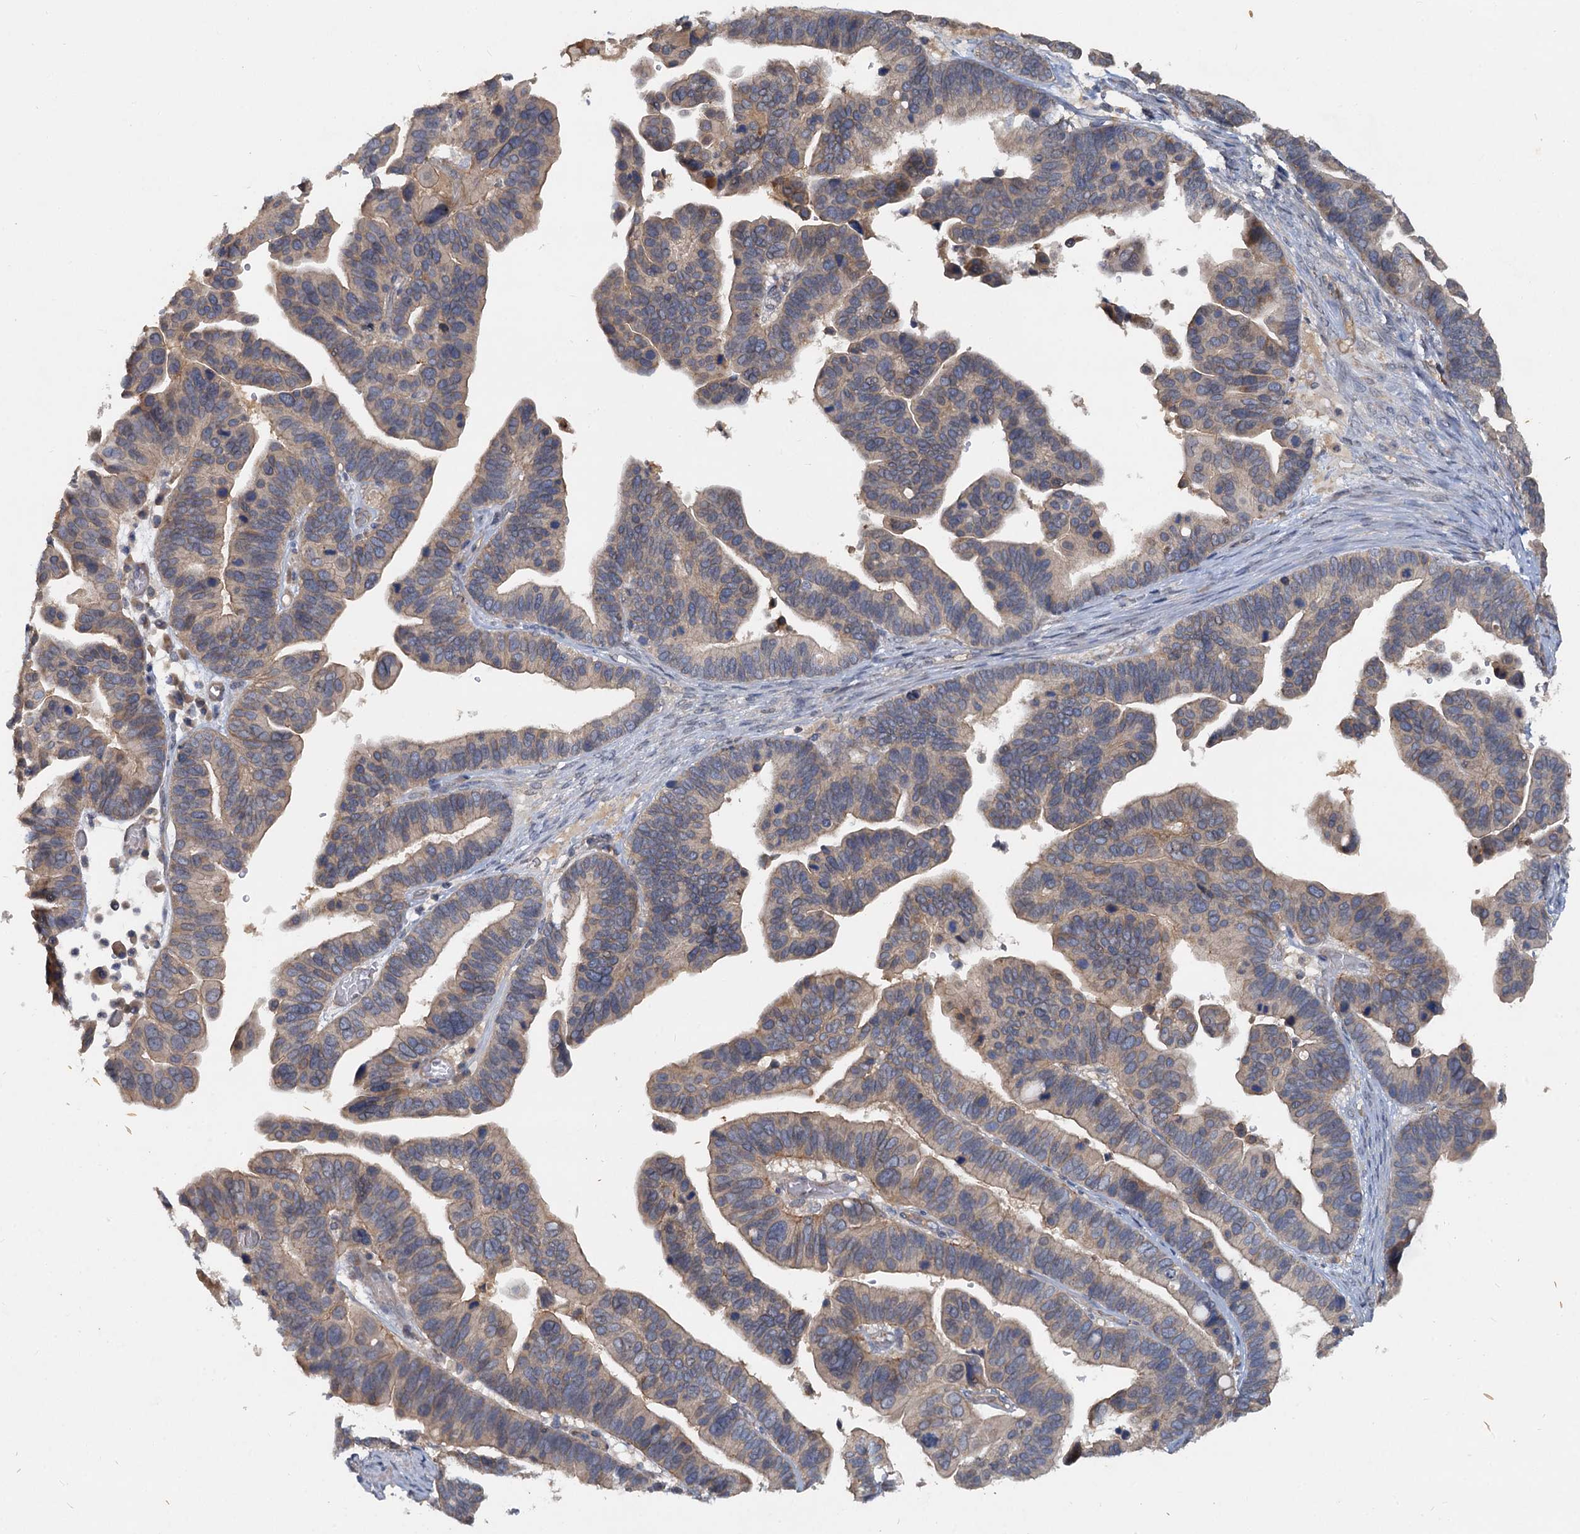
{"staining": {"intensity": "moderate", "quantity": ">75%", "location": "cytoplasmic/membranous"}, "tissue": "ovarian cancer", "cell_type": "Tumor cells", "image_type": "cancer", "snomed": [{"axis": "morphology", "description": "Cystadenocarcinoma, serous, NOS"}, {"axis": "topography", "description": "Ovary"}], "caption": "Immunohistochemical staining of ovarian serous cystadenocarcinoma displays medium levels of moderate cytoplasmic/membranous protein positivity in about >75% of tumor cells.", "gene": "ZNF324", "patient": {"sex": "female", "age": 56}}